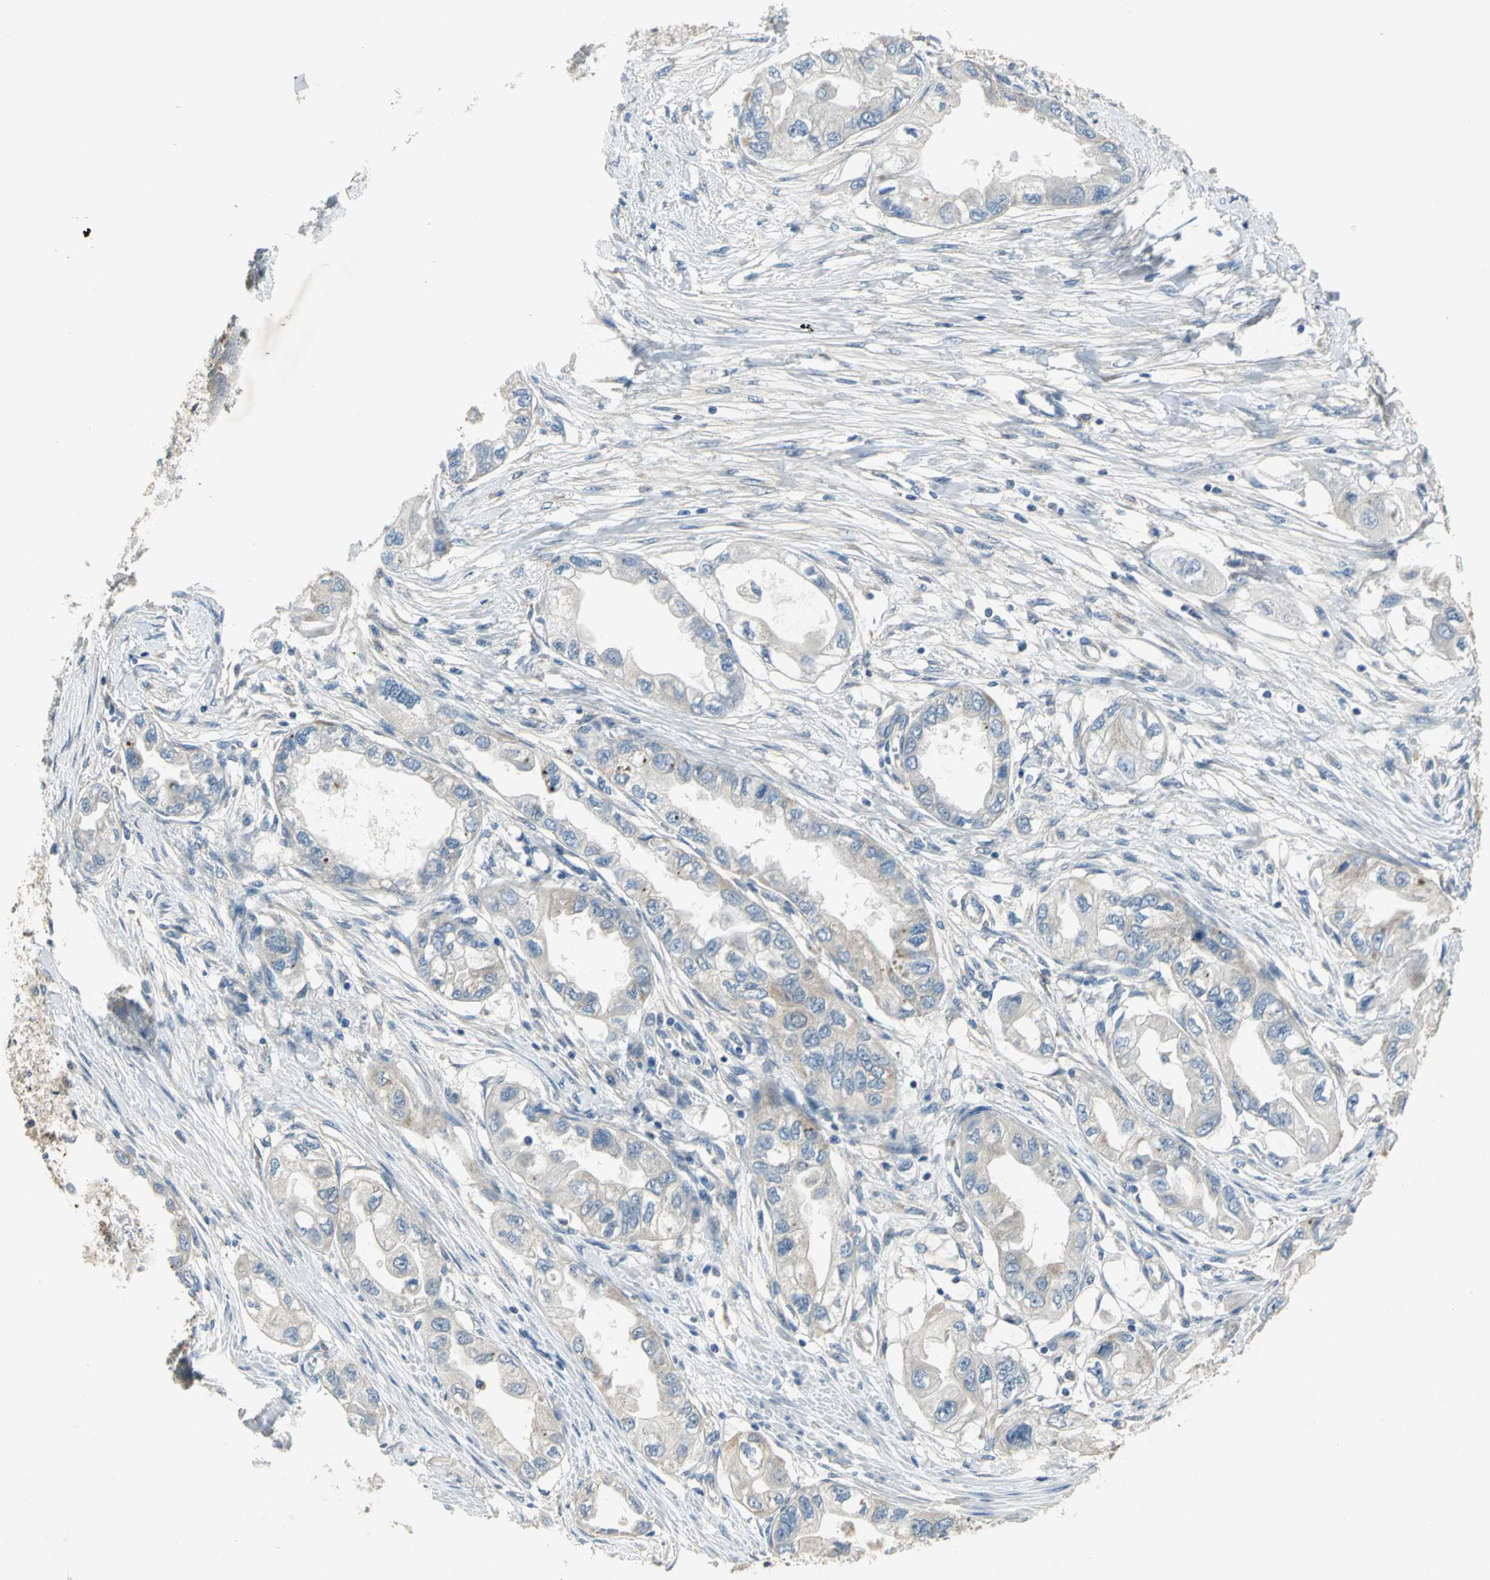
{"staining": {"intensity": "weak", "quantity": "25%-75%", "location": "cytoplasmic/membranous"}, "tissue": "endometrial cancer", "cell_type": "Tumor cells", "image_type": "cancer", "snomed": [{"axis": "morphology", "description": "Adenocarcinoma, NOS"}, {"axis": "topography", "description": "Endometrium"}], "caption": "Human adenocarcinoma (endometrial) stained with a brown dye exhibits weak cytoplasmic/membranous positive staining in approximately 25%-75% of tumor cells.", "gene": "IL17RB", "patient": {"sex": "female", "age": 67}}